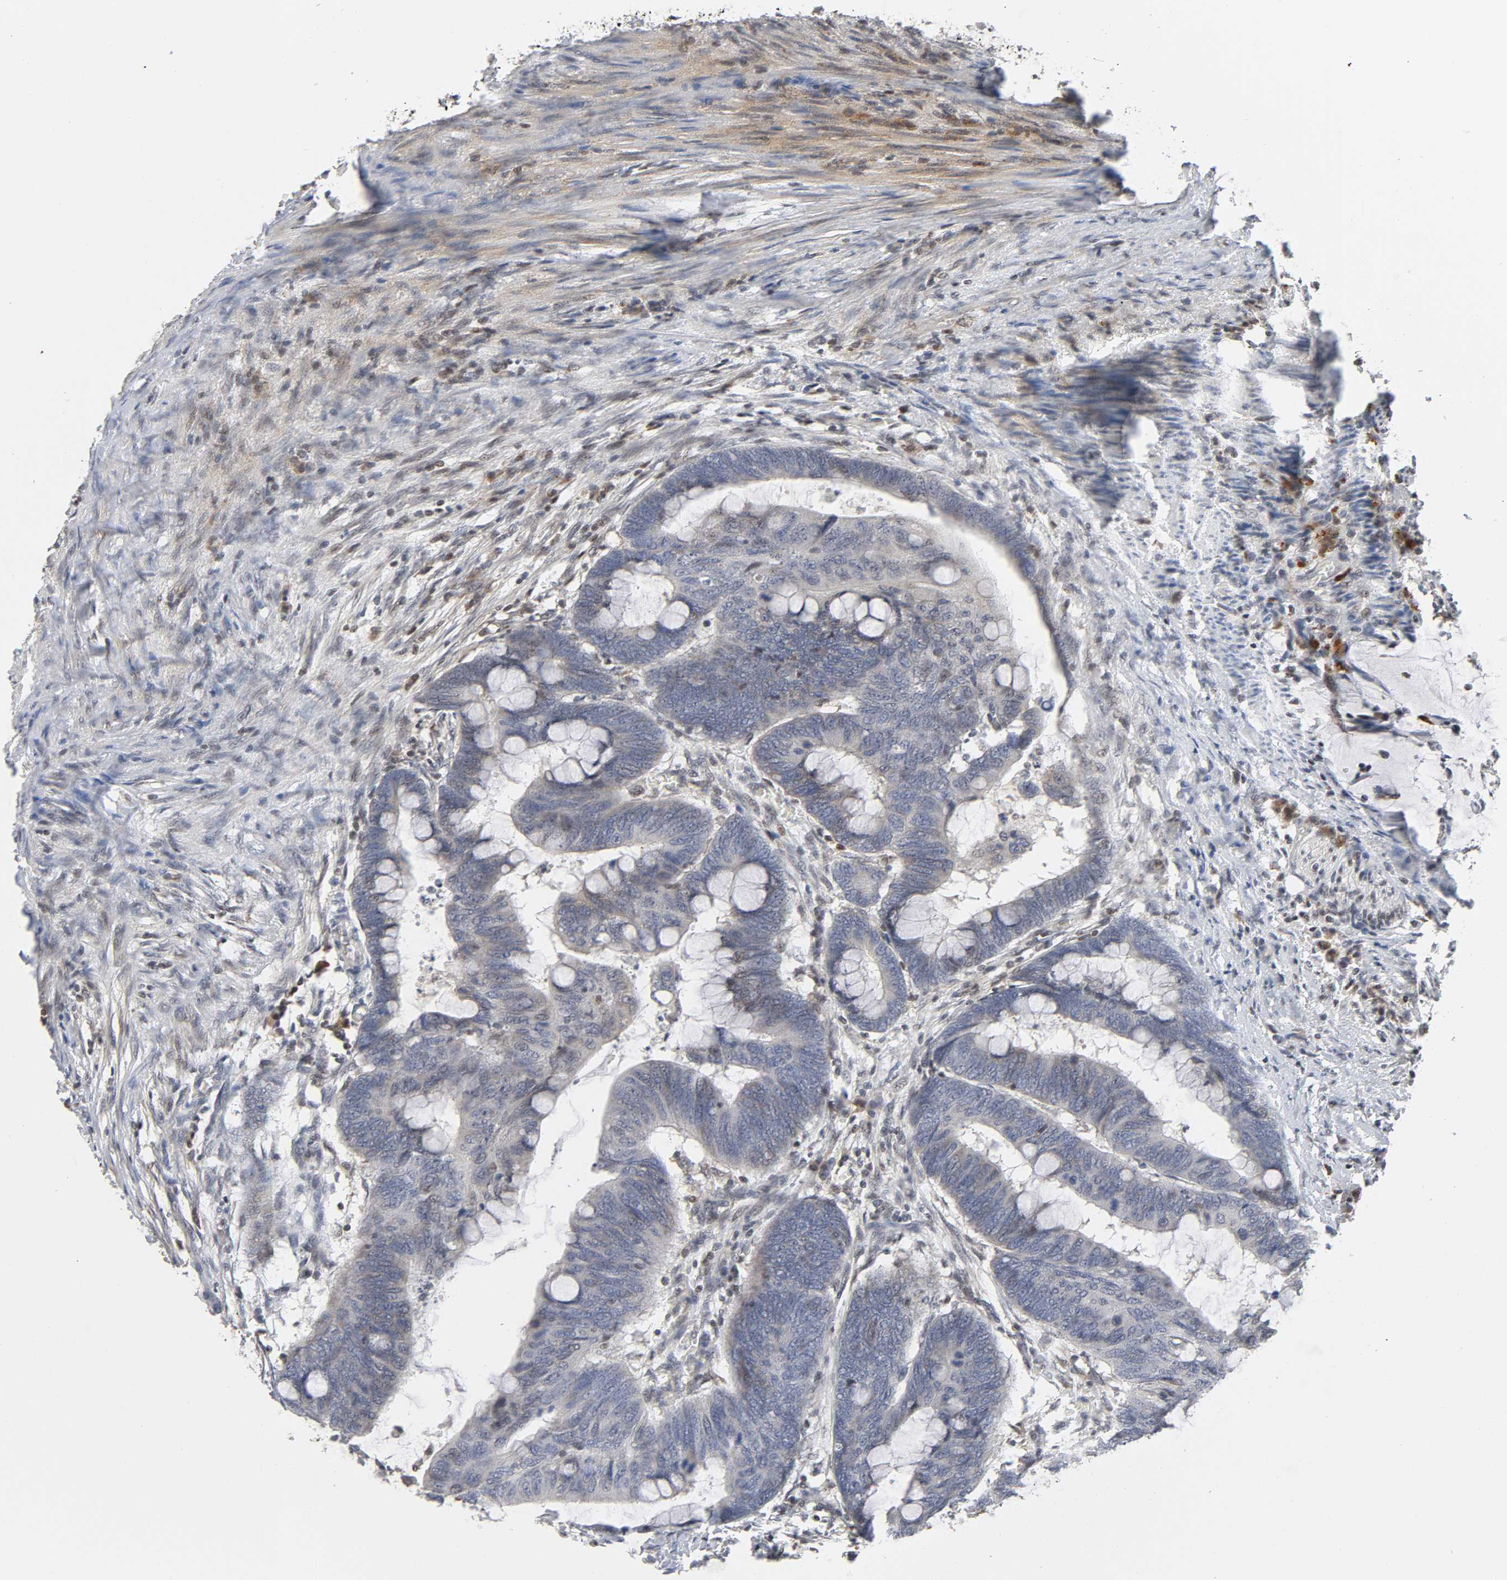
{"staining": {"intensity": "weak", "quantity": "25%-75%", "location": "cytoplasmic/membranous,nuclear"}, "tissue": "colorectal cancer", "cell_type": "Tumor cells", "image_type": "cancer", "snomed": [{"axis": "morphology", "description": "Normal tissue, NOS"}, {"axis": "morphology", "description": "Adenocarcinoma, NOS"}, {"axis": "topography", "description": "Rectum"}, {"axis": "topography", "description": "Peripheral nerve tissue"}], "caption": "Brown immunohistochemical staining in colorectal adenocarcinoma reveals weak cytoplasmic/membranous and nuclear expression in about 25%-75% of tumor cells.", "gene": "KAT2B", "patient": {"sex": "male", "age": 92}}